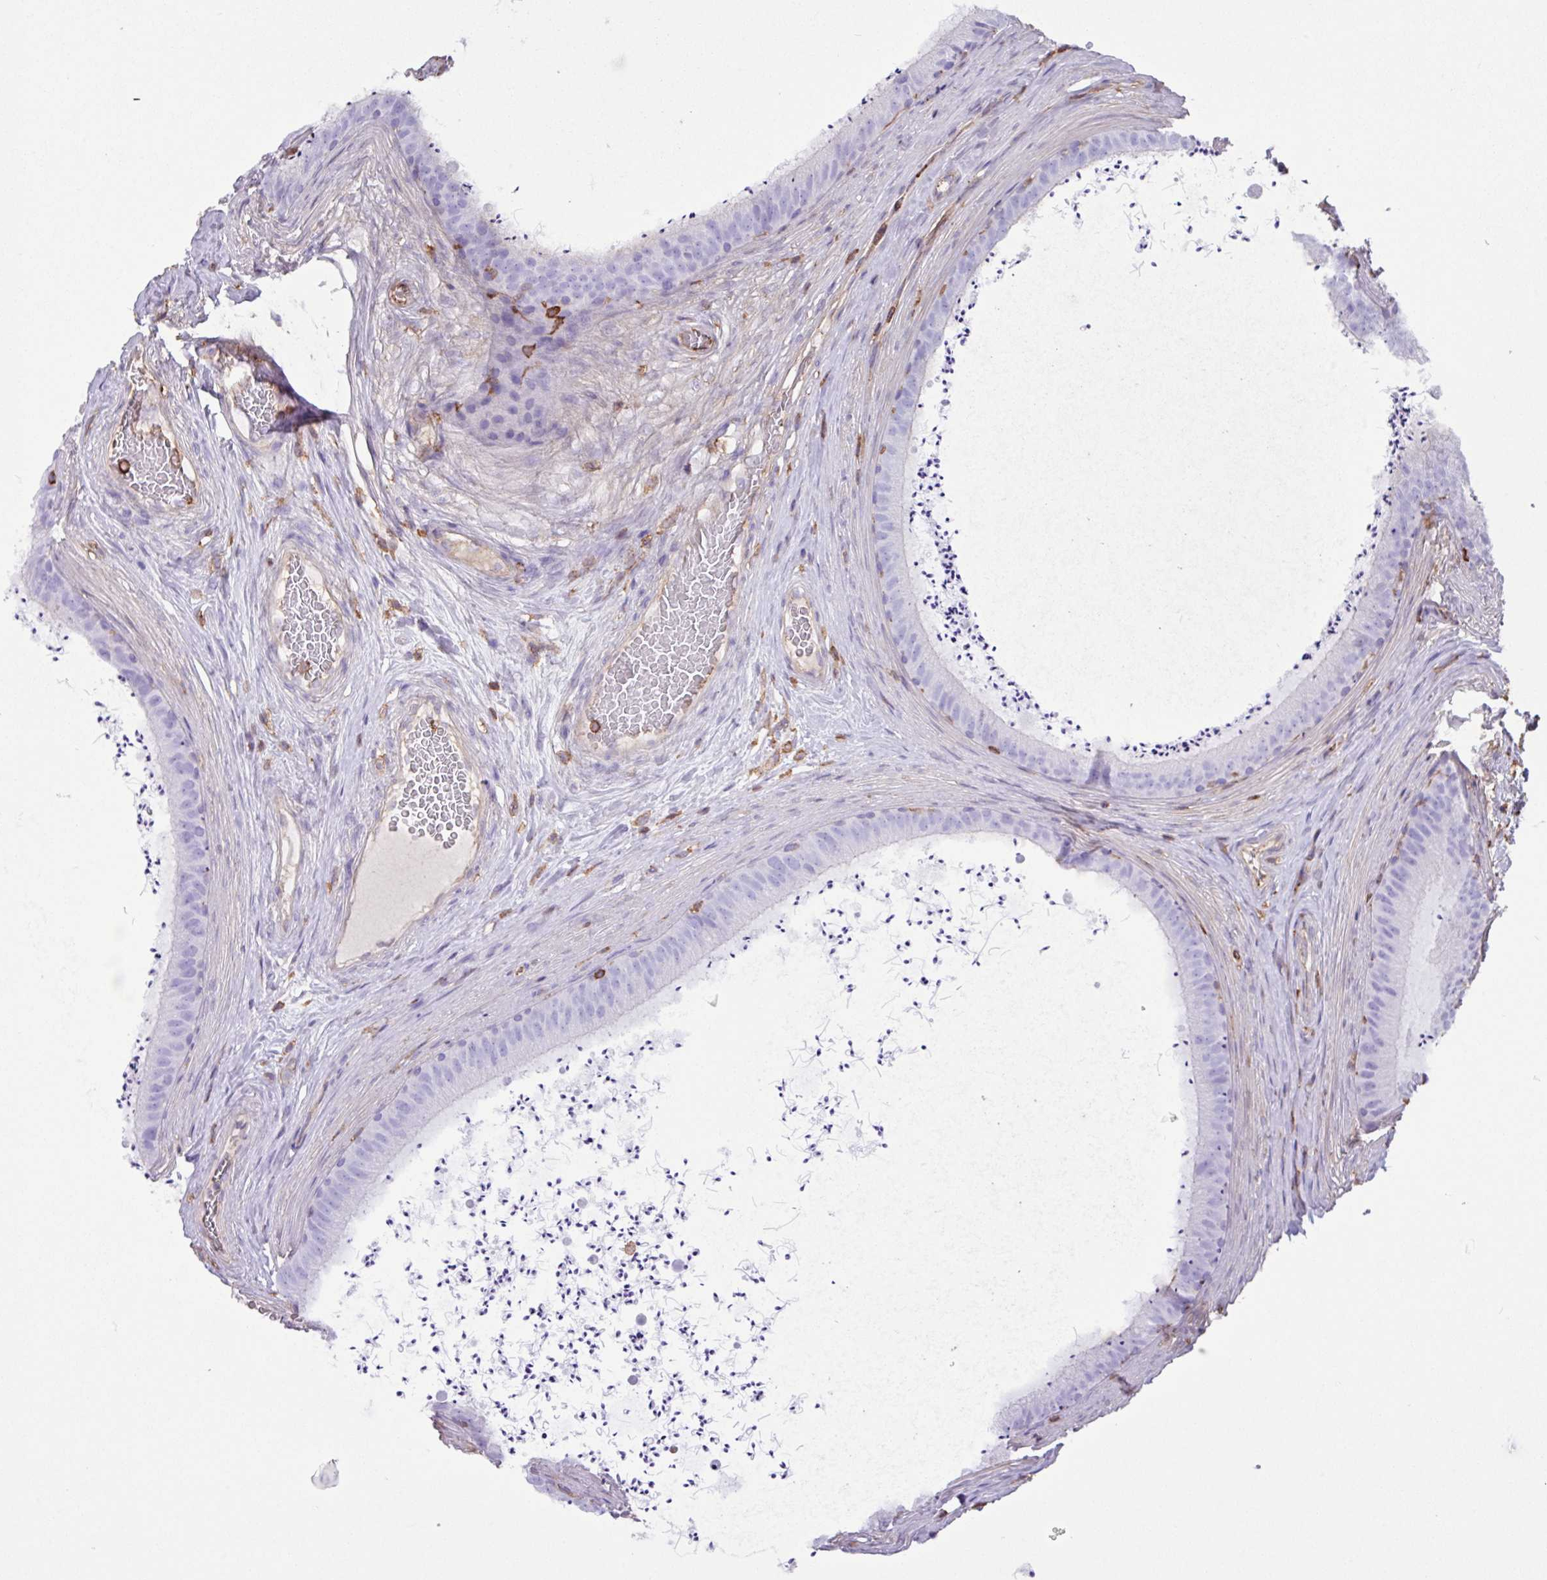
{"staining": {"intensity": "negative", "quantity": "none", "location": "none"}, "tissue": "epididymis", "cell_type": "Glandular cells", "image_type": "normal", "snomed": [{"axis": "morphology", "description": "Normal tissue, NOS"}, {"axis": "topography", "description": "Testis"}, {"axis": "topography", "description": "Epididymis"}], "caption": "This is an immunohistochemistry (IHC) histopathology image of unremarkable epididymis. There is no expression in glandular cells.", "gene": "PPP1R18", "patient": {"sex": "male", "age": 41}}